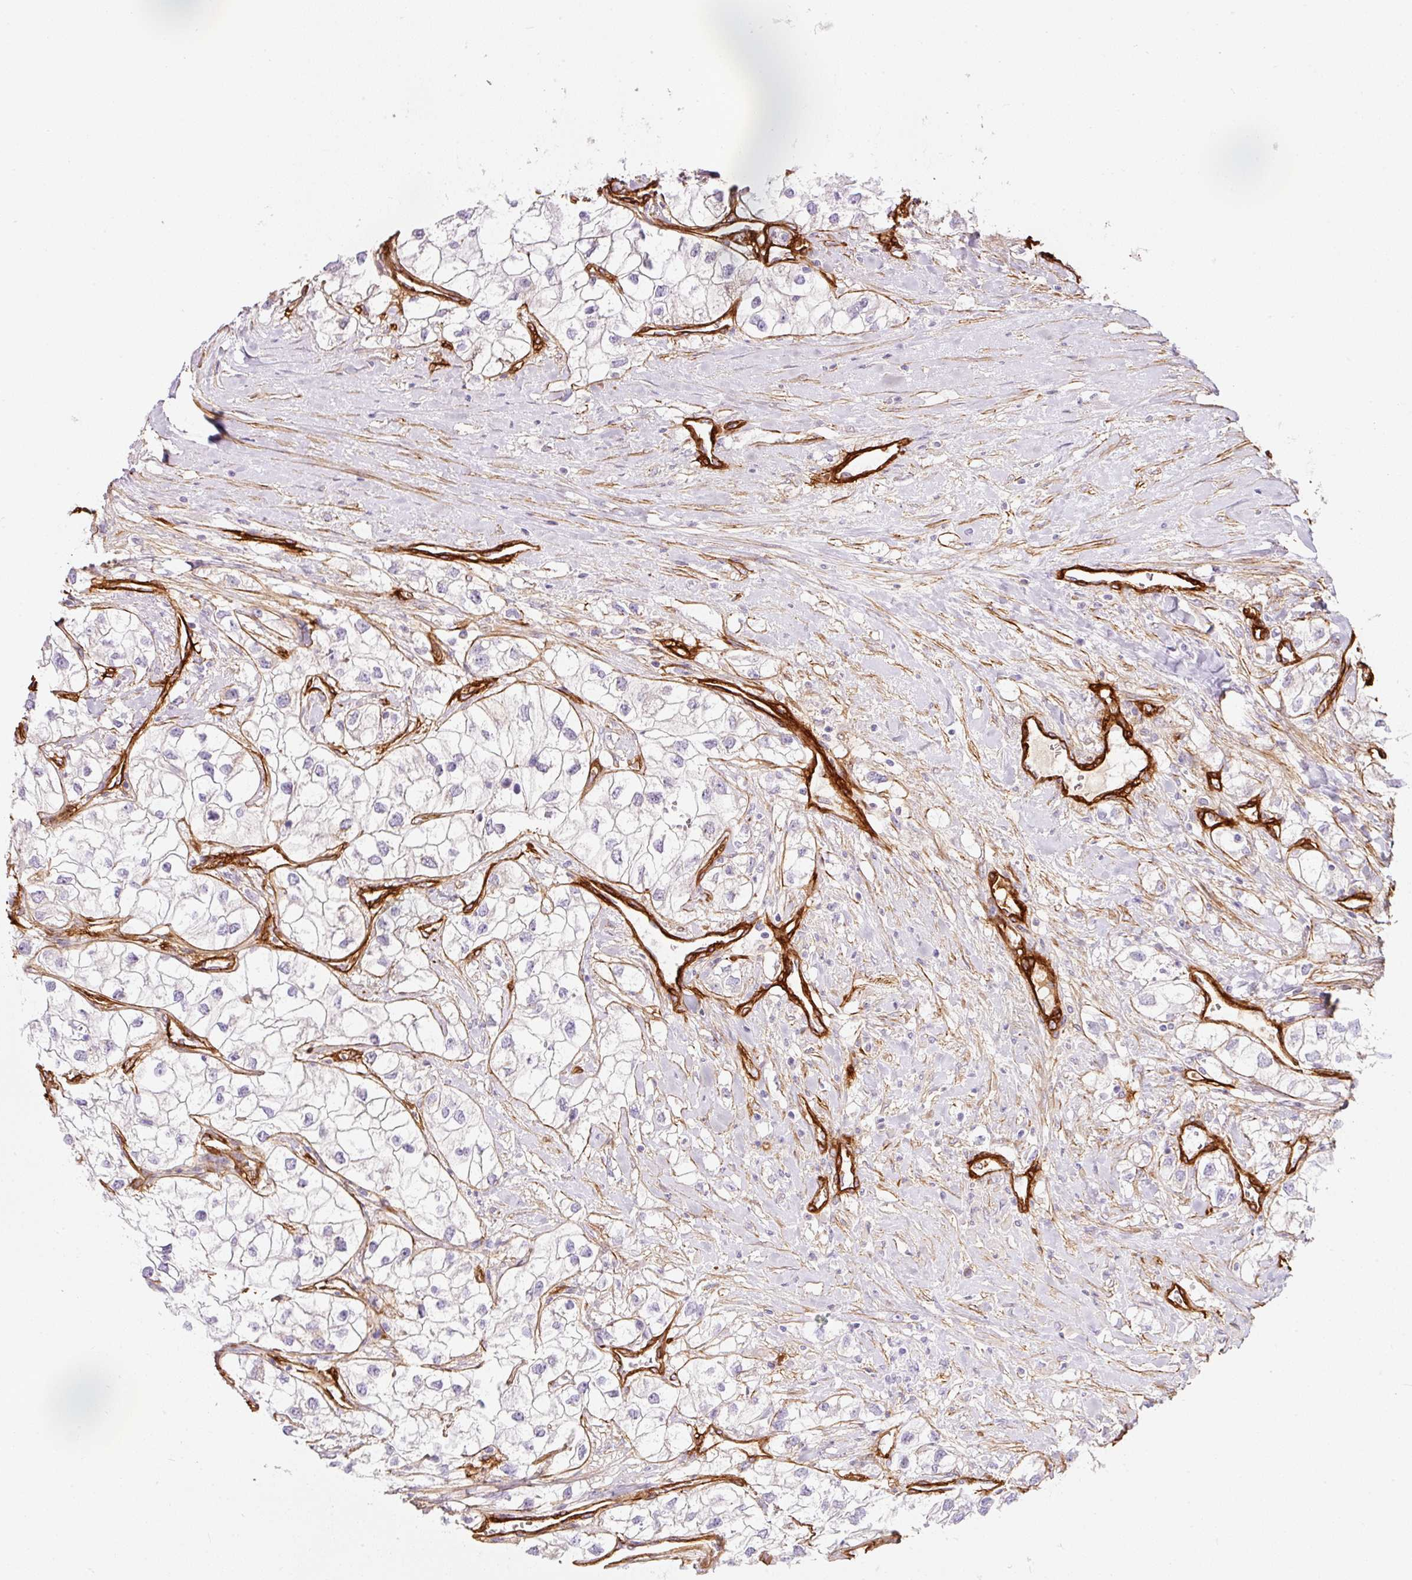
{"staining": {"intensity": "negative", "quantity": "none", "location": "none"}, "tissue": "renal cancer", "cell_type": "Tumor cells", "image_type": "cancer", "snomed": [{"axis": "morphology", "description": "Adenocarcinoma, NOS"}, {"axis": "topography", "description": "Kidney"}], "caption": "This is an immunohistochemistry micrograph of adenocarcinoma (renal). There is no staining in tumor cells.", "gene": "LOXL4", "patient": {"sex": "male", "age": 59}}